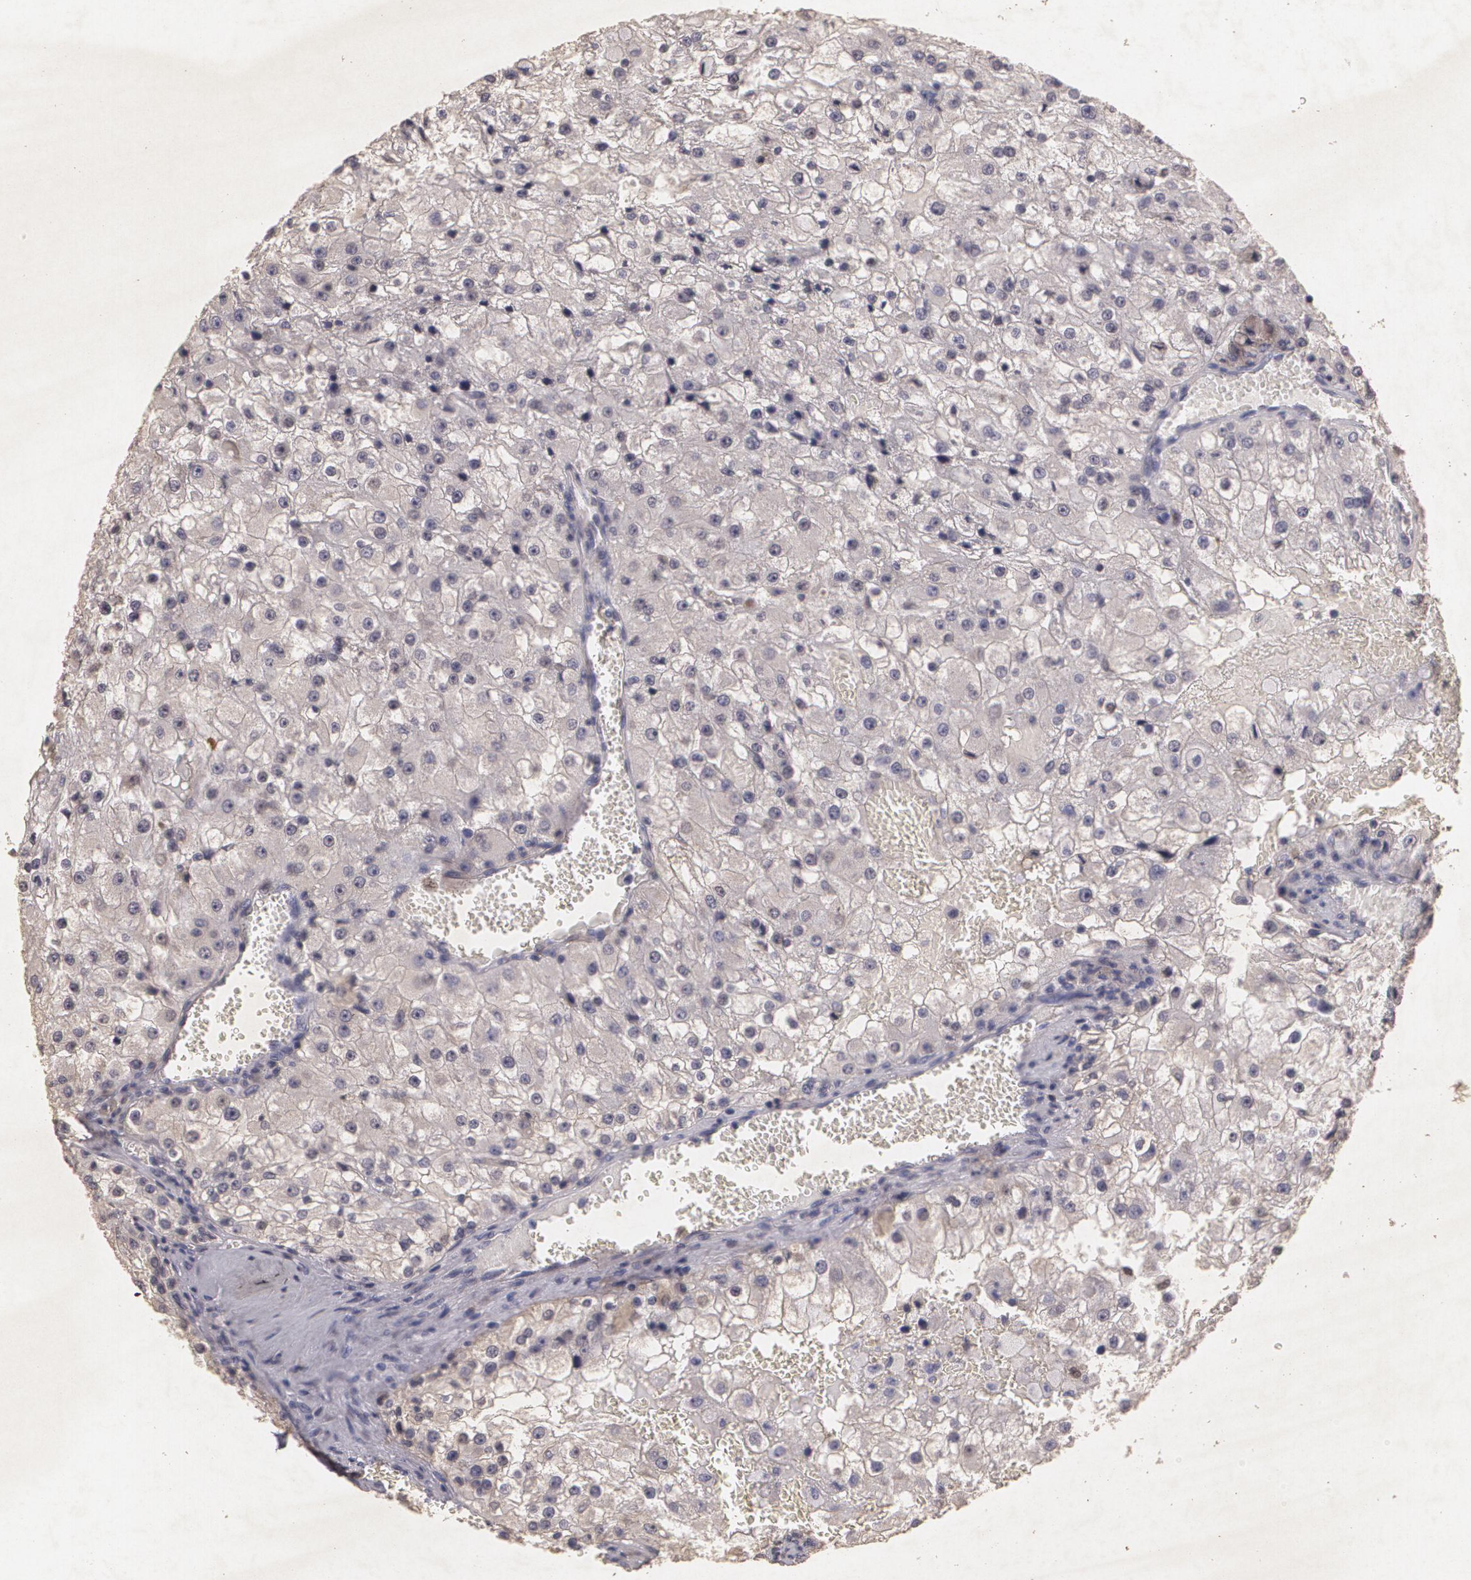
{"staining": {"intensity": "weak", "quantity": ">75%", "location": "cytoplasmic/membranous"}, "tissue": "renal cancer", "cell_type": "Tumor cells", "image_type": "cancer", "snomed": [{"axis": "morphology", "description": "Adenocarcinoma, NOS"}, {"axis": "topography", "description": "Kidney"}], "caption": "The immunohistochemical stain highlights weak cytoplasmic/membranous positivity in tumor cells of renal cancer tissue.", "gene": "KCNA4", "patient": {"sex": "female", "age": 74}}